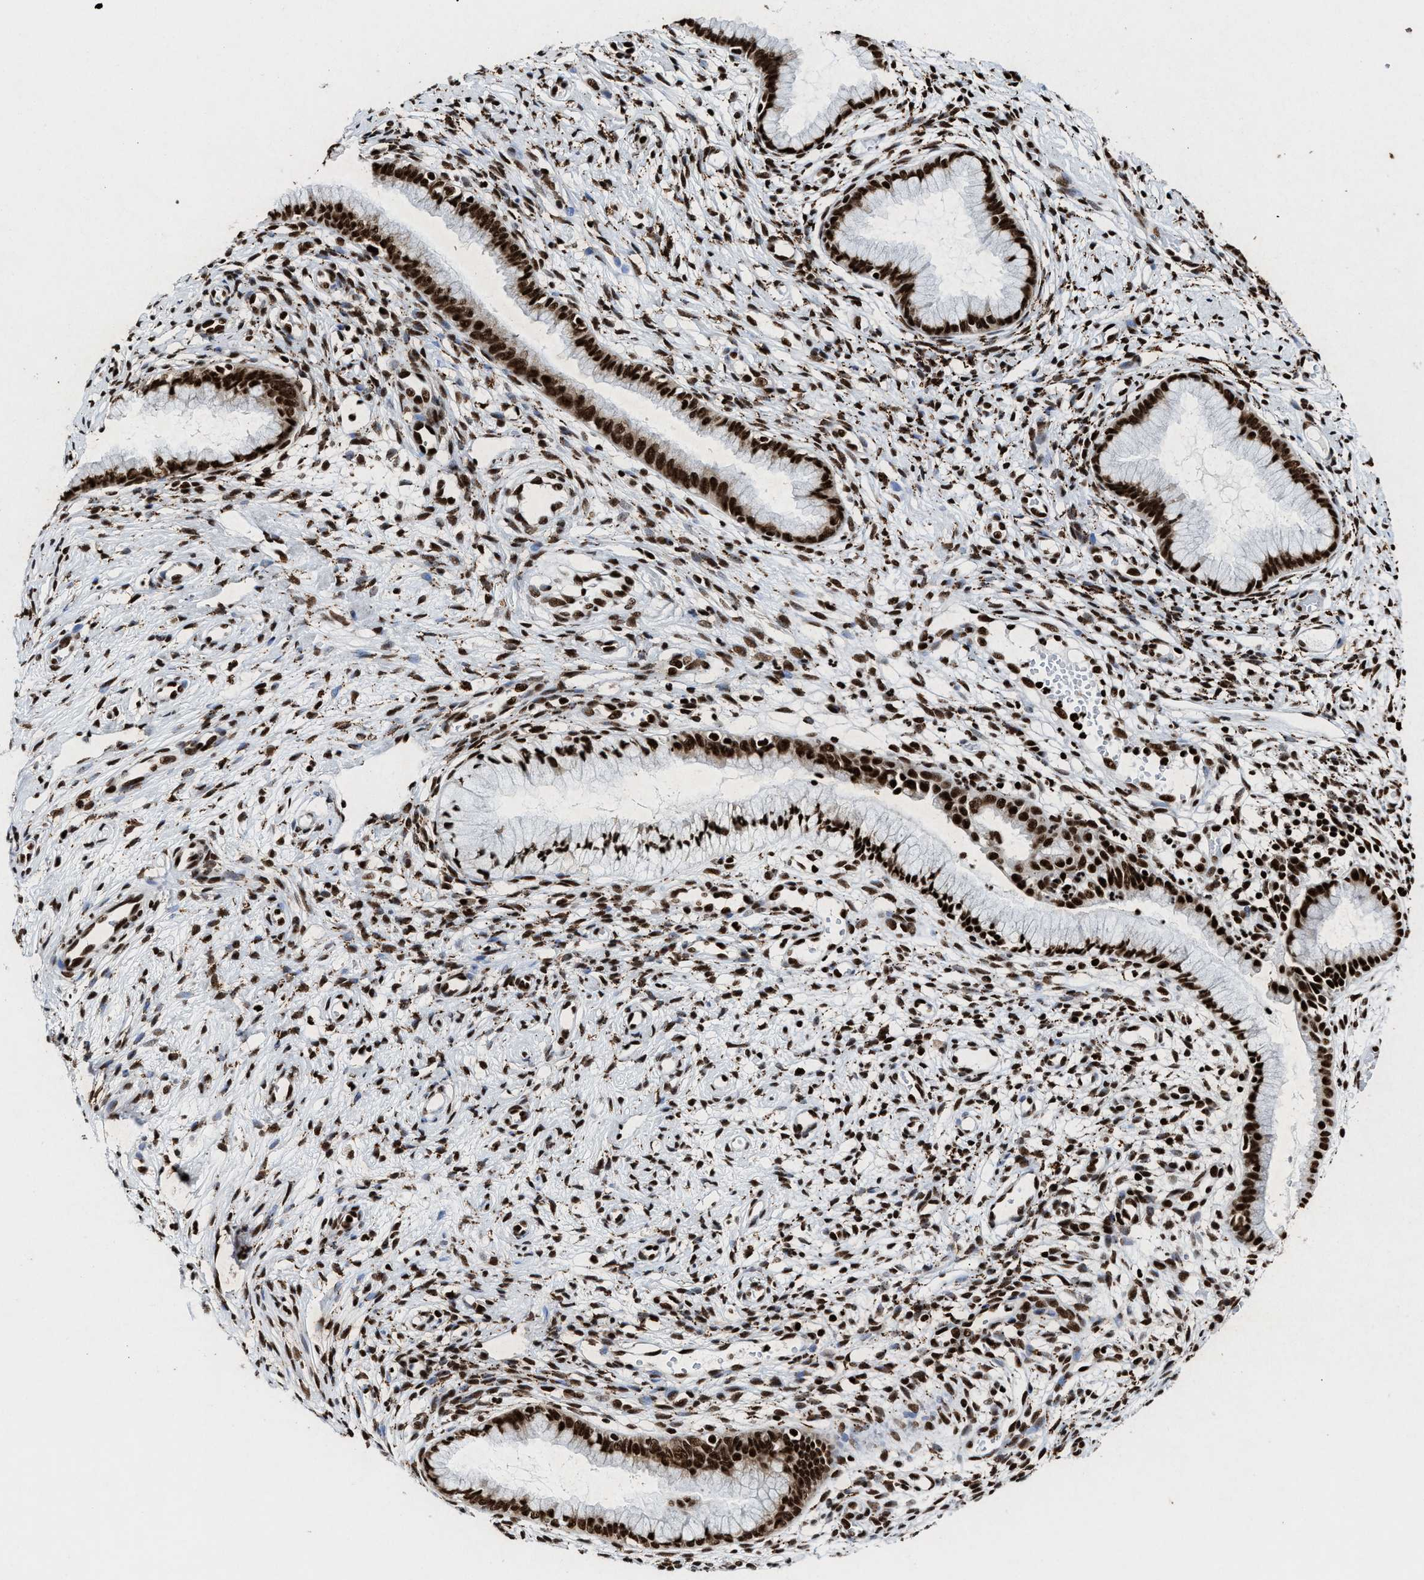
{"staining": {"intensity": "strong", "quantity": ">75%", "location": "nuclear"}, "tissue": "cervix", "cell_type": "Glandular cells", "image_type": "normal", "snomed": [{"axis": "morphology", "description": "Normal tissue, NOS"}, {"axis": "topography", "description": "Cervix"}], "caption": "Protein expression analysis of normal human cervix reveals strong nuclear positivity in about >75% of glandular cells. Nuclei are stained in blue.", "gene": "ALYREF", "patient": {"sex": "female", "age": 65}}